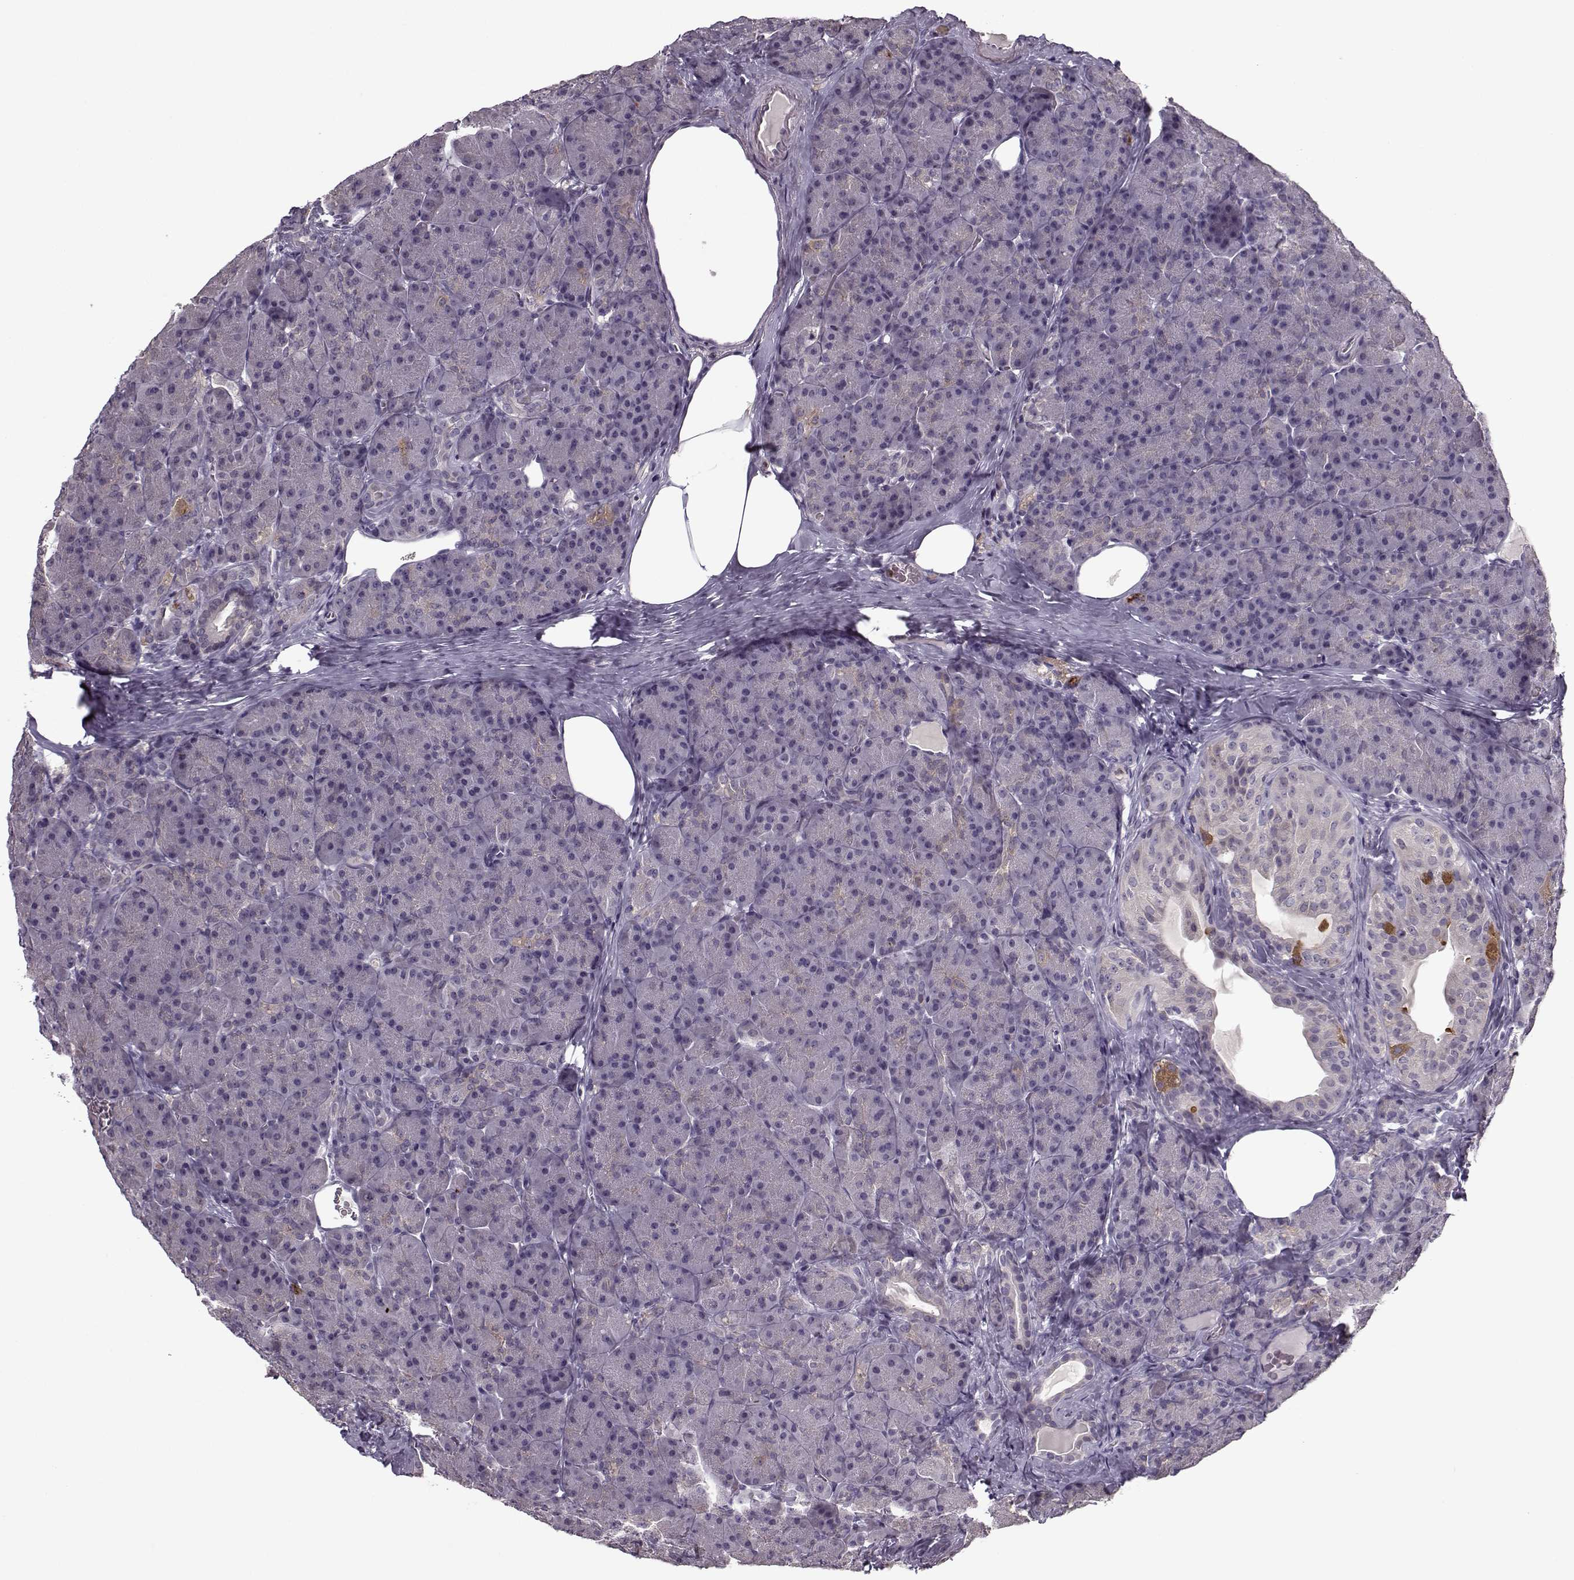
{"staining": {"intensity": "negative", "quantity": "none", "location": "none"}, "tissue": "pancreas", "cell_type": "Exocrine glandular cells", "image_type": "normal", "snomed": [{"axis": "morphology", "description": "Normal tissue, NOS"}, {"axis": "topography", "description": "Pancreas"}], "caption": "IHC micrograph of benign pancreas: human pancreas stained with DAB reveals no significant protein staining in exocrine glandular cells.", "gene": "ACOT11", "patient": {"sex": "male", "age": 57}}